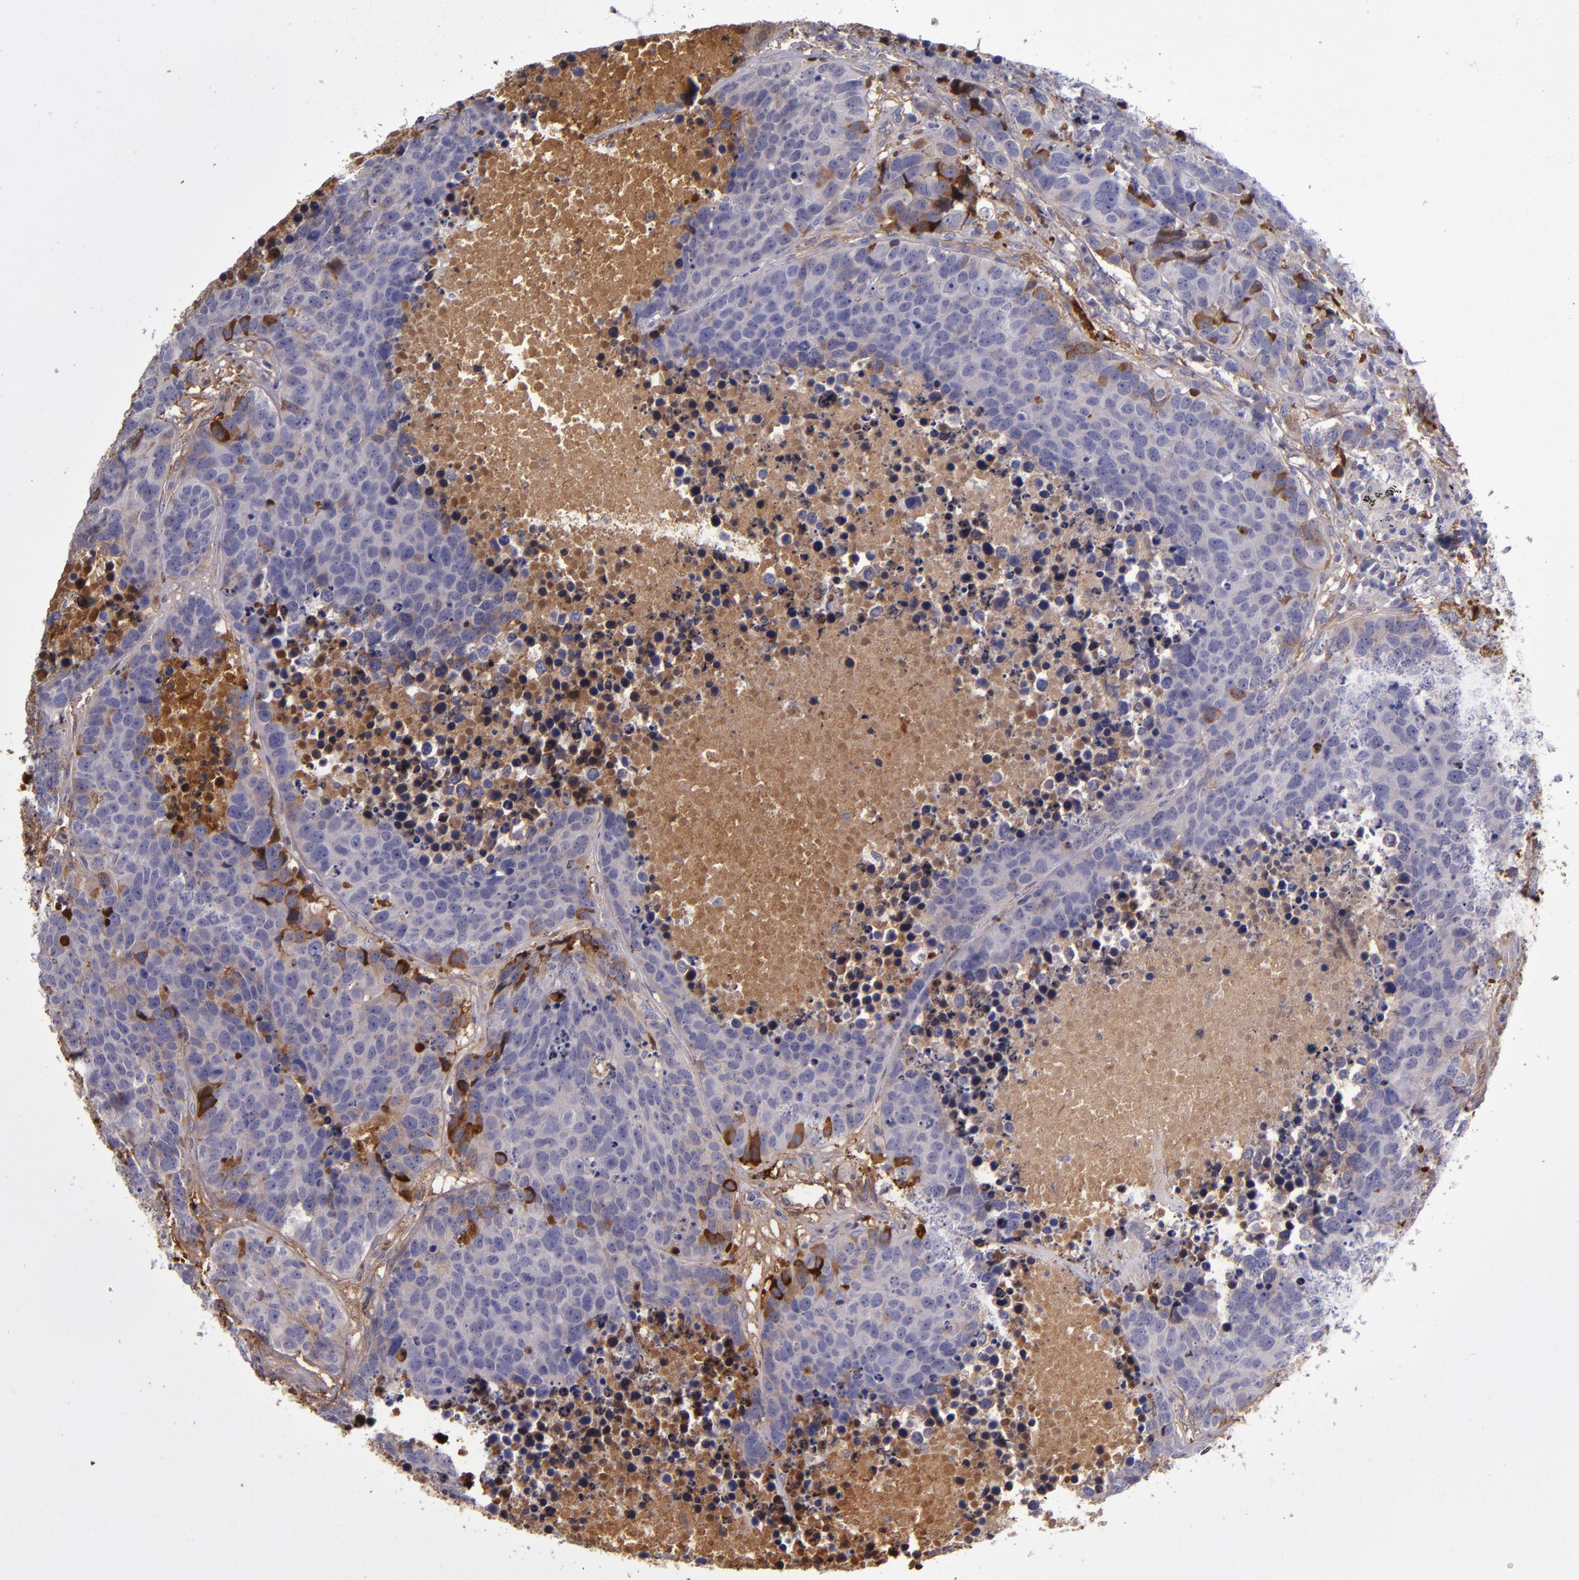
{"staining": {"intensity": "strong", "quantity": "<25%", "location": "cytoplasmic/membranous"}, "tissue": "carcinoid", "cell_type": "Tumor cells", "image_type": "cancer", "snomed": [{"axis": "morphology", "description": "Carcinoid, malignant, NOS"}, {"axis": "topography", "description": "Lung"}], "caption": "Protein staining of carcinoid tissue reveals strong cytoplasmic/membranous staining in about <25% of tumor cells.", "gene": "CLEC3B", "patient": {"sex": "male", "age": 60}}